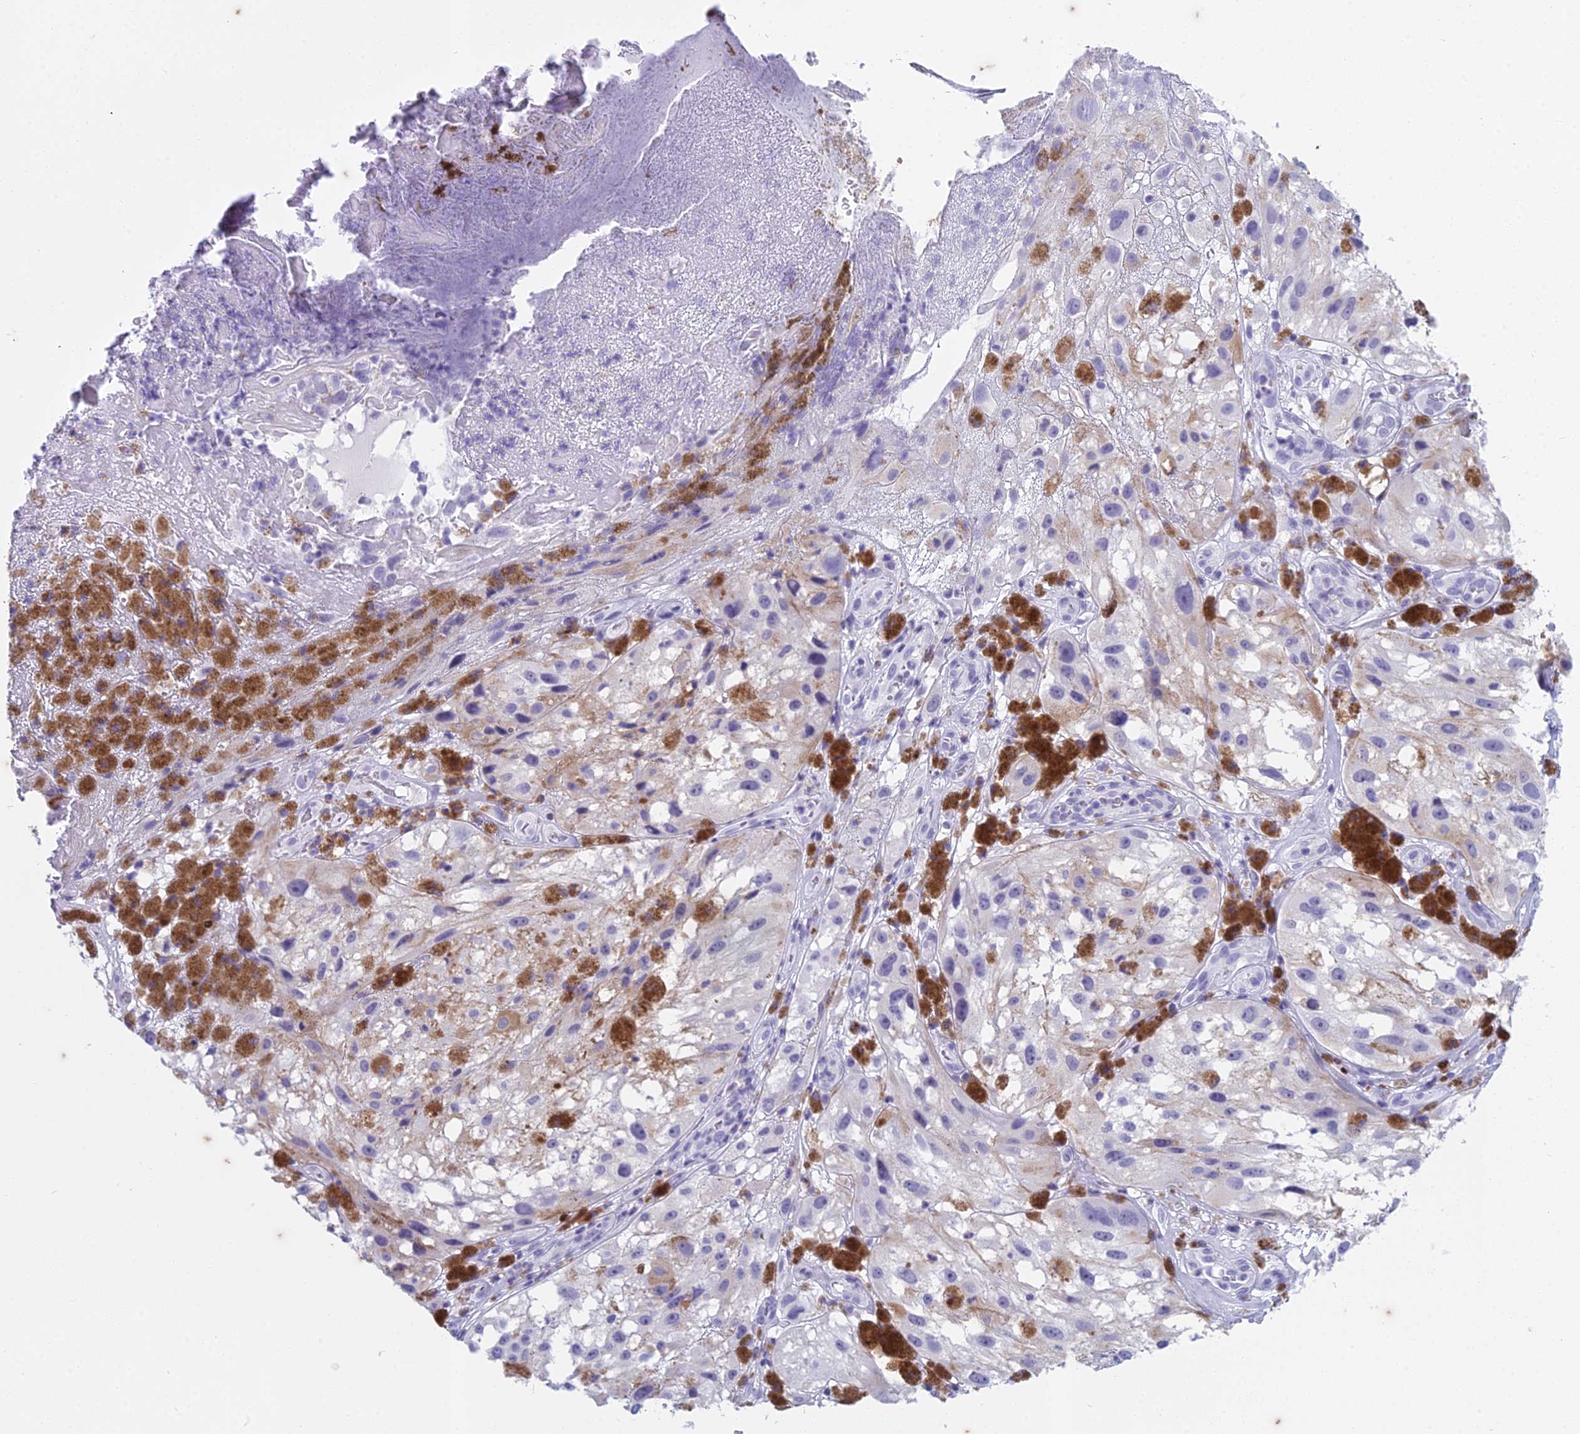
{"staining": {"intensity": "negative", "quantity": "none", "location": "none"}, "tissue": "melanoma", "cell_type": "Tumor cells", "image_type": "cancer", "snomed": [{"axis": "morphology", "description": "Malignant melanoma, NOS"}, {"axis": "topography", "description": "Skin"}], "caption": "Melanoma stained for a protein using immunohistochemistry (IHC) shows no staining tumor cells.", "gene": "HMGB4", "patient": {"sex": "male", "age": 88}}